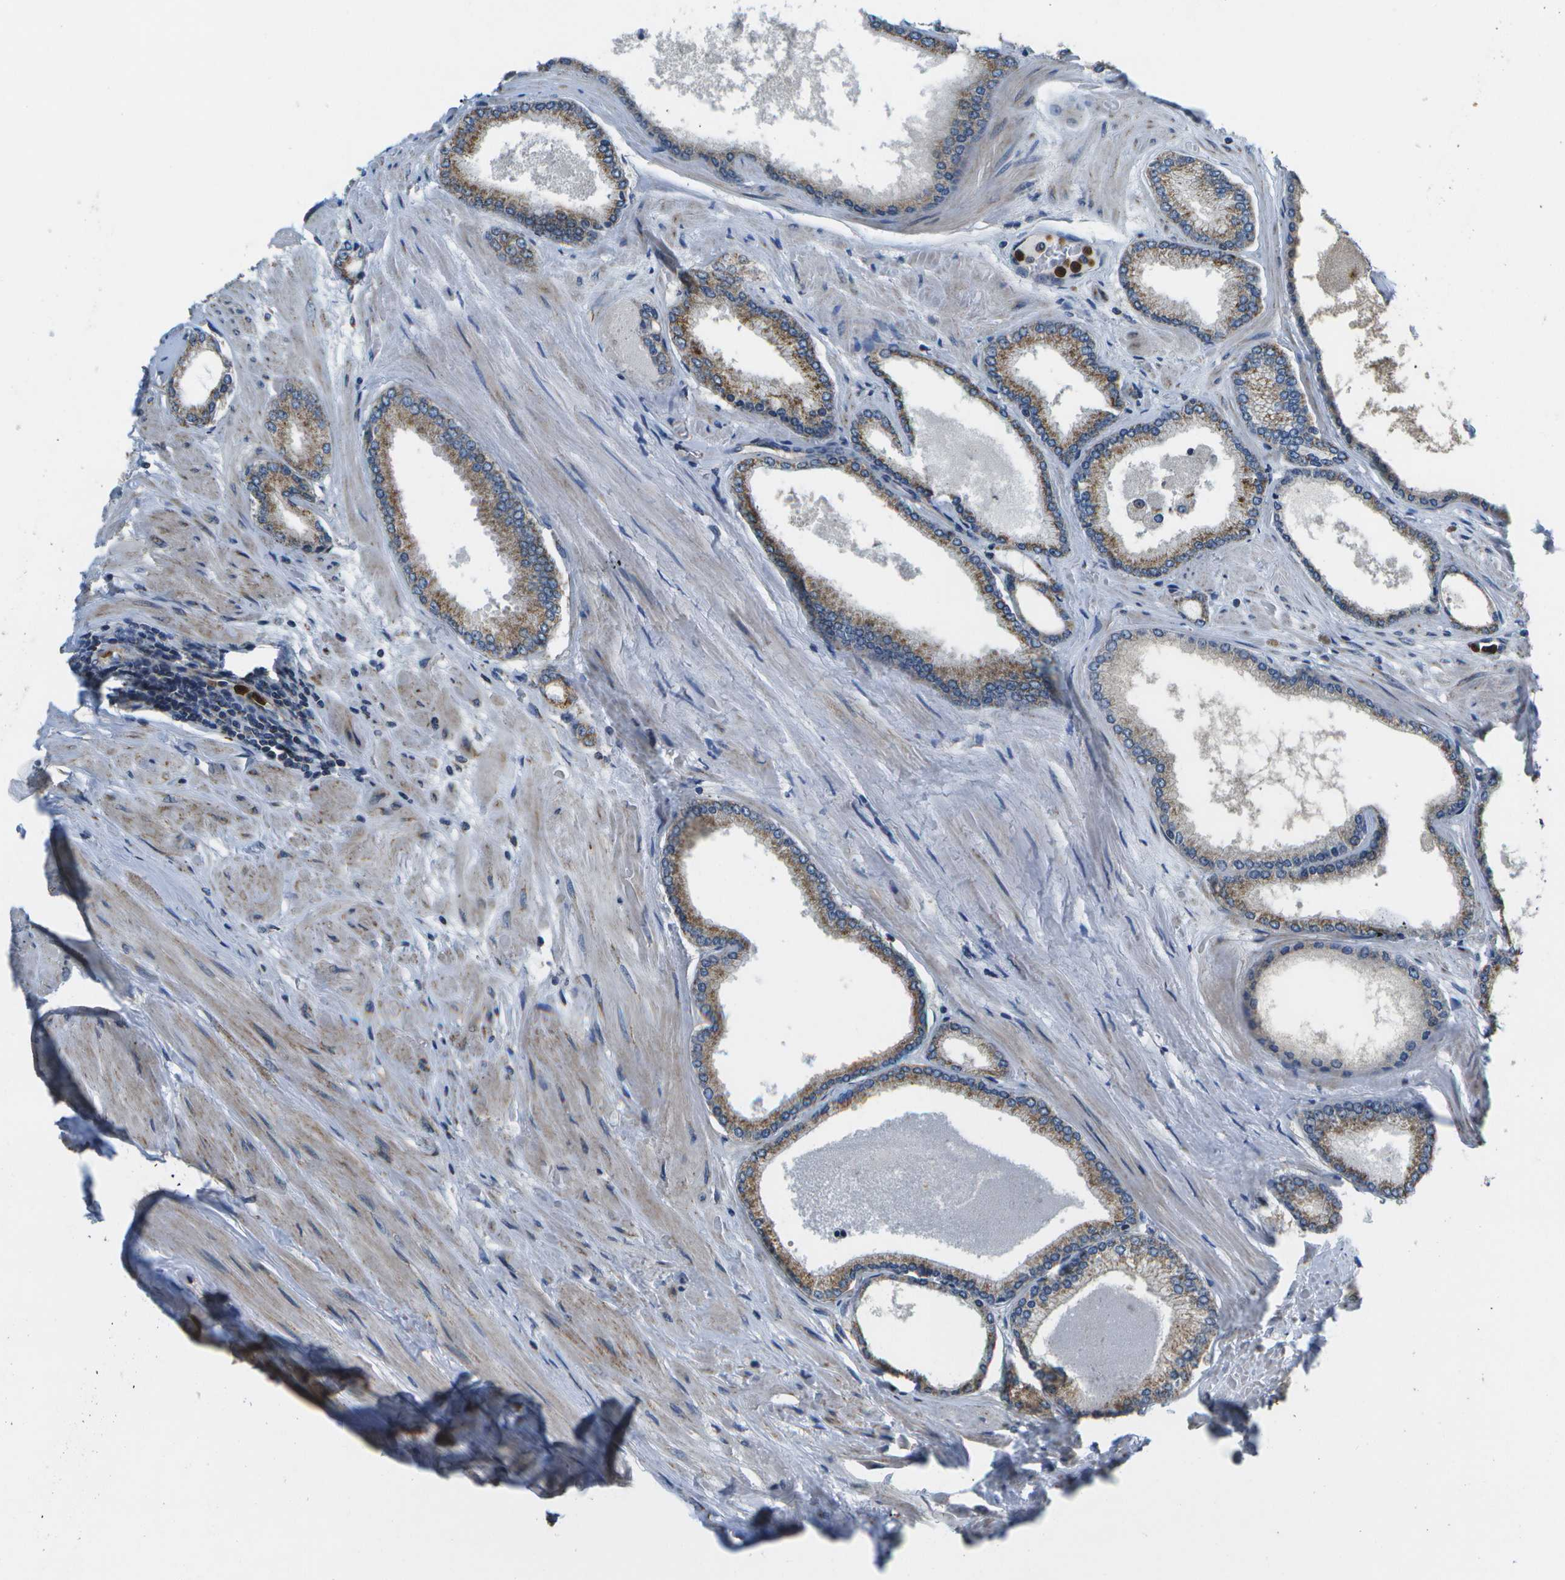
{"staining": {"intensity": "moderate", "quantity": ">75%", "location": "cytoplasmic/membranous"}, "tissue": "prostate cancer", "cell_type": "Tumor cells", "image_type": "cancer", "snomed": [{"axis": "morphology", "description": "Adenocarcinoma, High grade"}, {"axis": "topography", "description": "Prostate"}], "caption": "Immunohistochemistry (IHC) image of neoplastic tissue: human high-grade adenocarcinoma (prostate) stained using IHC displays medium levels of moderate protein expression localized specifically in the cytoplasmic/membranous of tumor cells, appearing as a cytoplasmic/membranous brown color.", "gene": "GALNT15", "patient": {"sex": "male", "age": 61}}